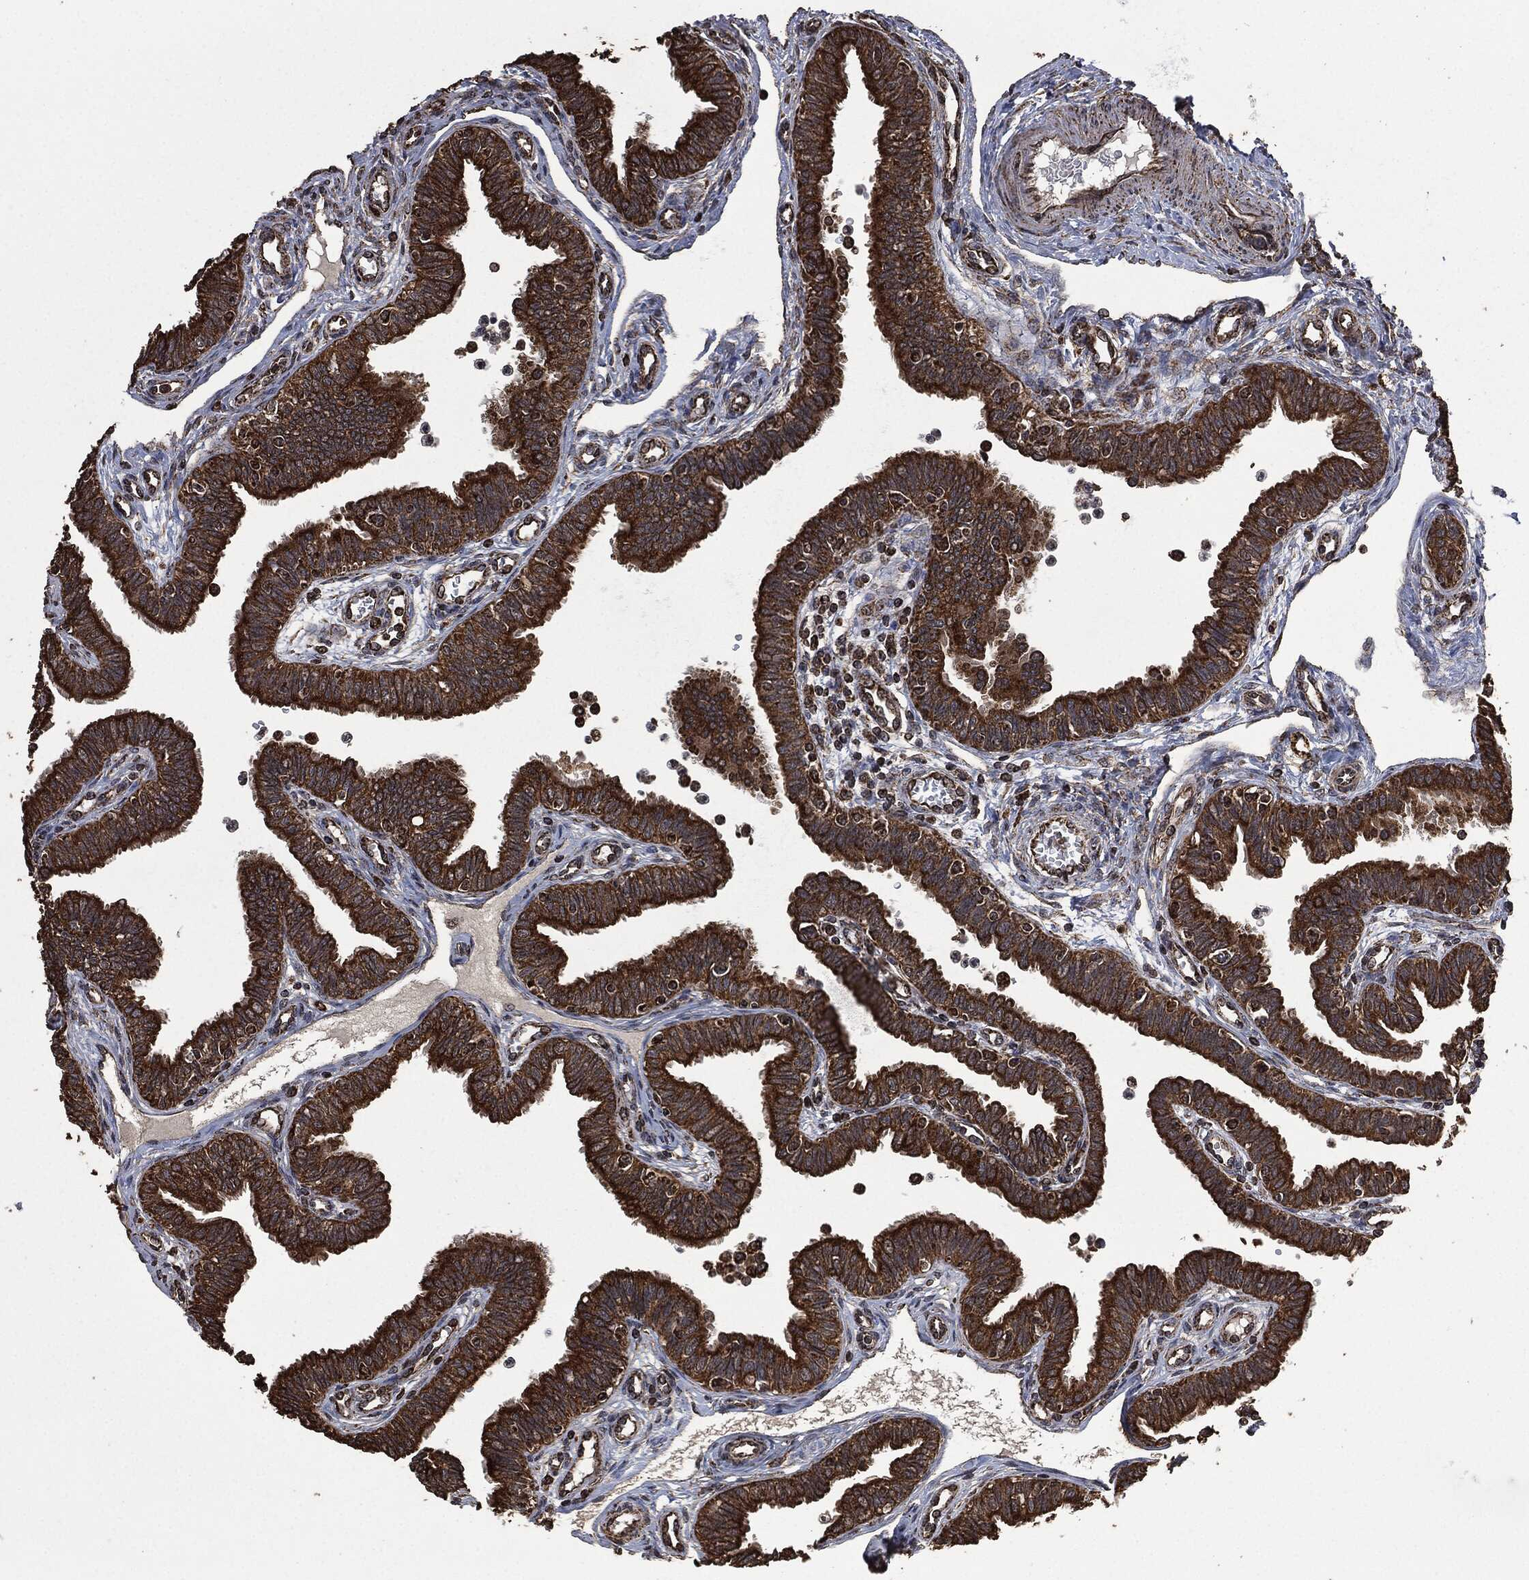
{"staining": {"intensity": "strong", "quantity": ">75%", "location": "cytoplasmic/membranous"}, "tissue": "fallopian tube", "cell_type": "Glandular cells", "image_type": "normal", "snomed": [{"axis": "morphology", "description": "Normal tissue, NOS"}, {"axis": "topography", "description": "Fallopian tube"}], "caption": "A brown stain highlights strong cytoplasmic/membranous staining of a protein in glandular cells of normal human fallopian tube.", "gene": "LIG3", "patient": {"sex": "female", "age": 36}}